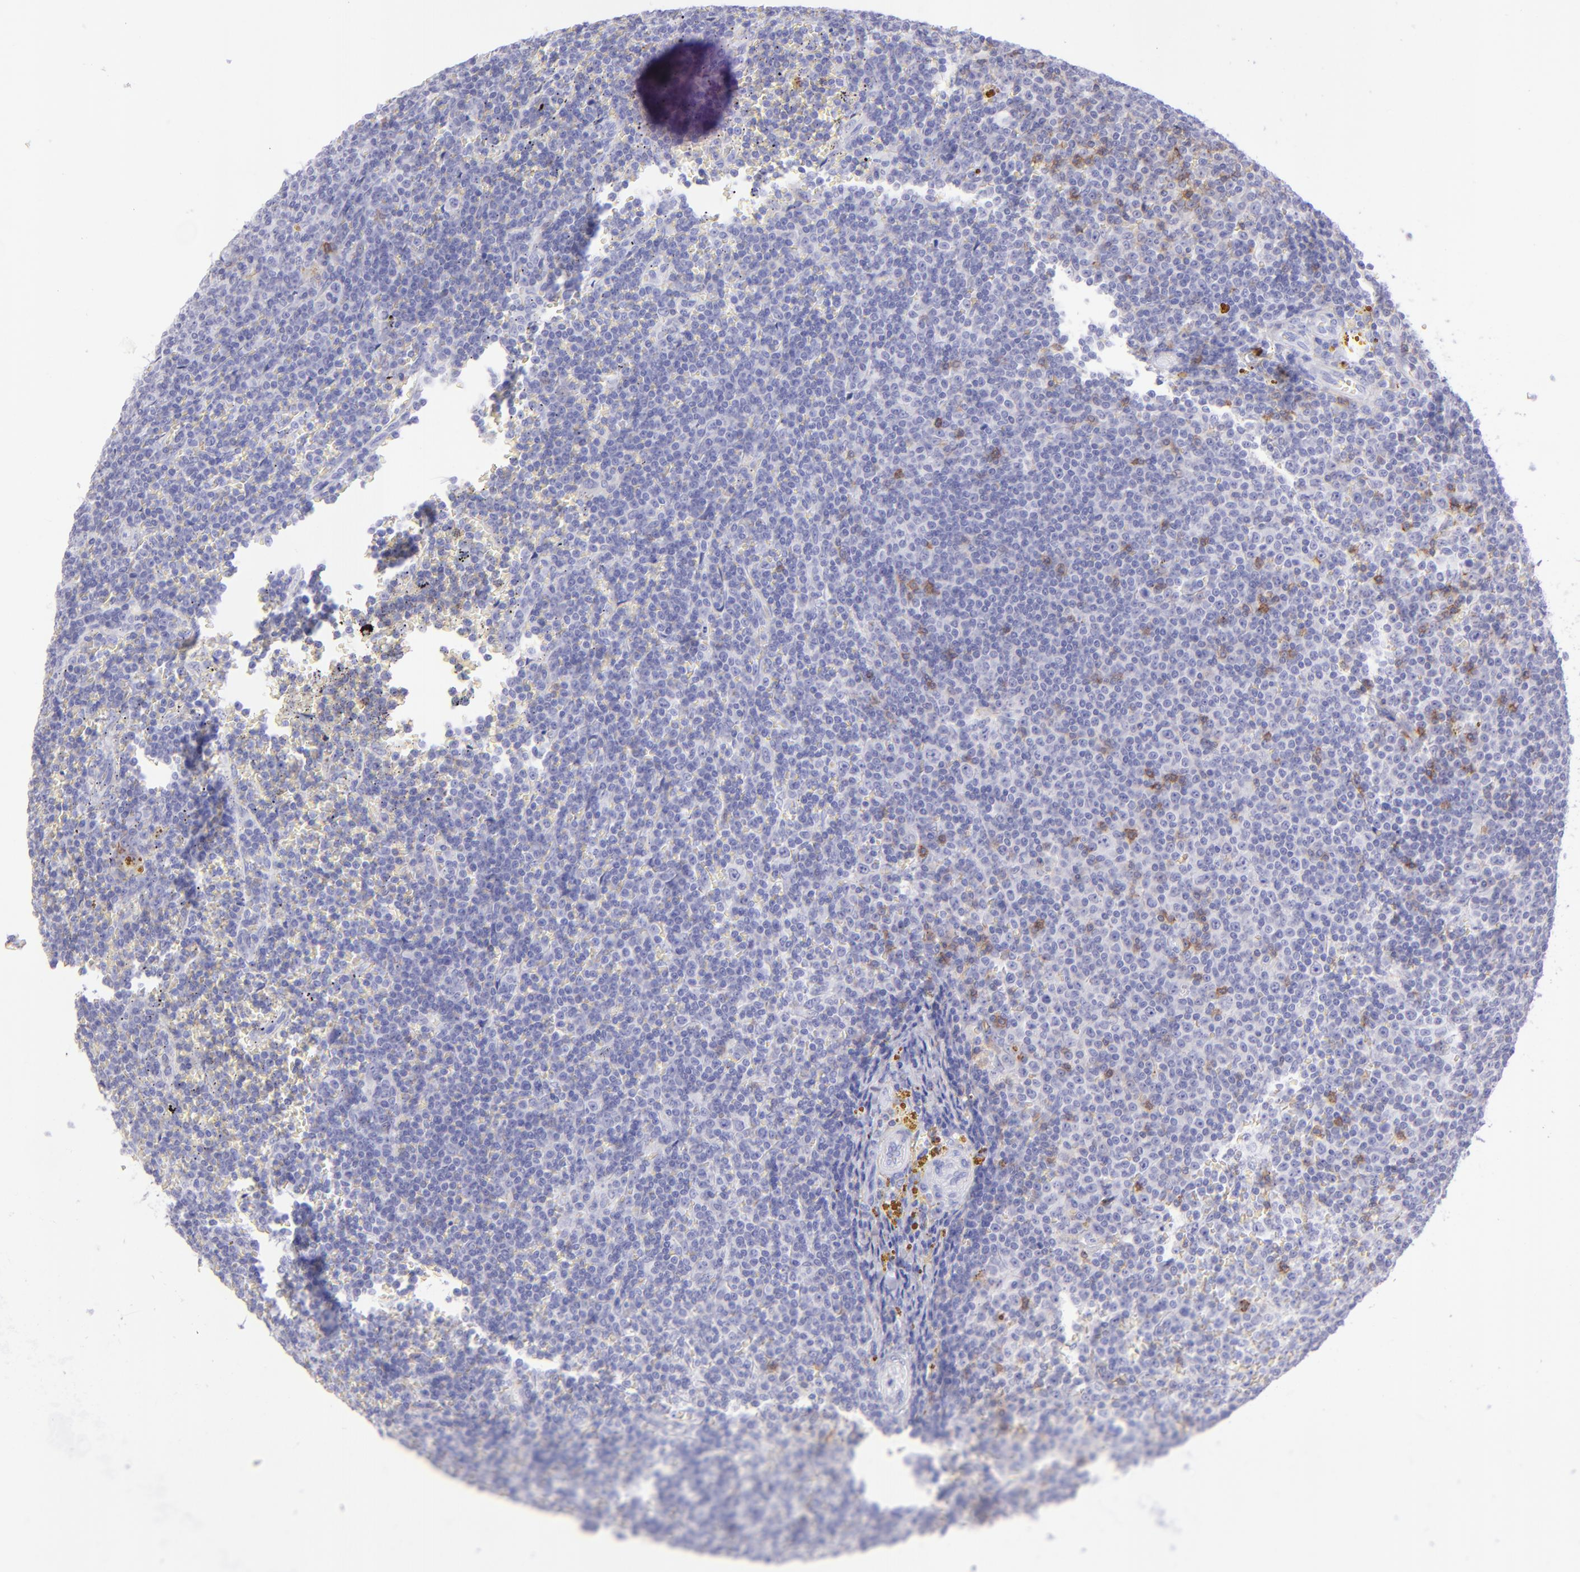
{"staining": {"intensity": "moderate", "quantity": "<25%", "location": "cytoplasmic/membranous"}, "tissue": "lymphoma", "cell_type": "Tumor cells", "image_type": "cancer", "snomed": [{"axis": "morphology", "description": "Malignant lymphoma, non-Hodgkin's type, Low grade"}, {"axis": "topography", "description": "Spleen"}], "caption": "Low-grade malignant lymphoma, non-Hodgkin's type was stained to show a protein in brown. There is low levels of moderate cytoplasmic/membranous staining in approximately <25% of tumor cells.", "gene": "CD69", "patient": {"sex": "male", "age": 80}}